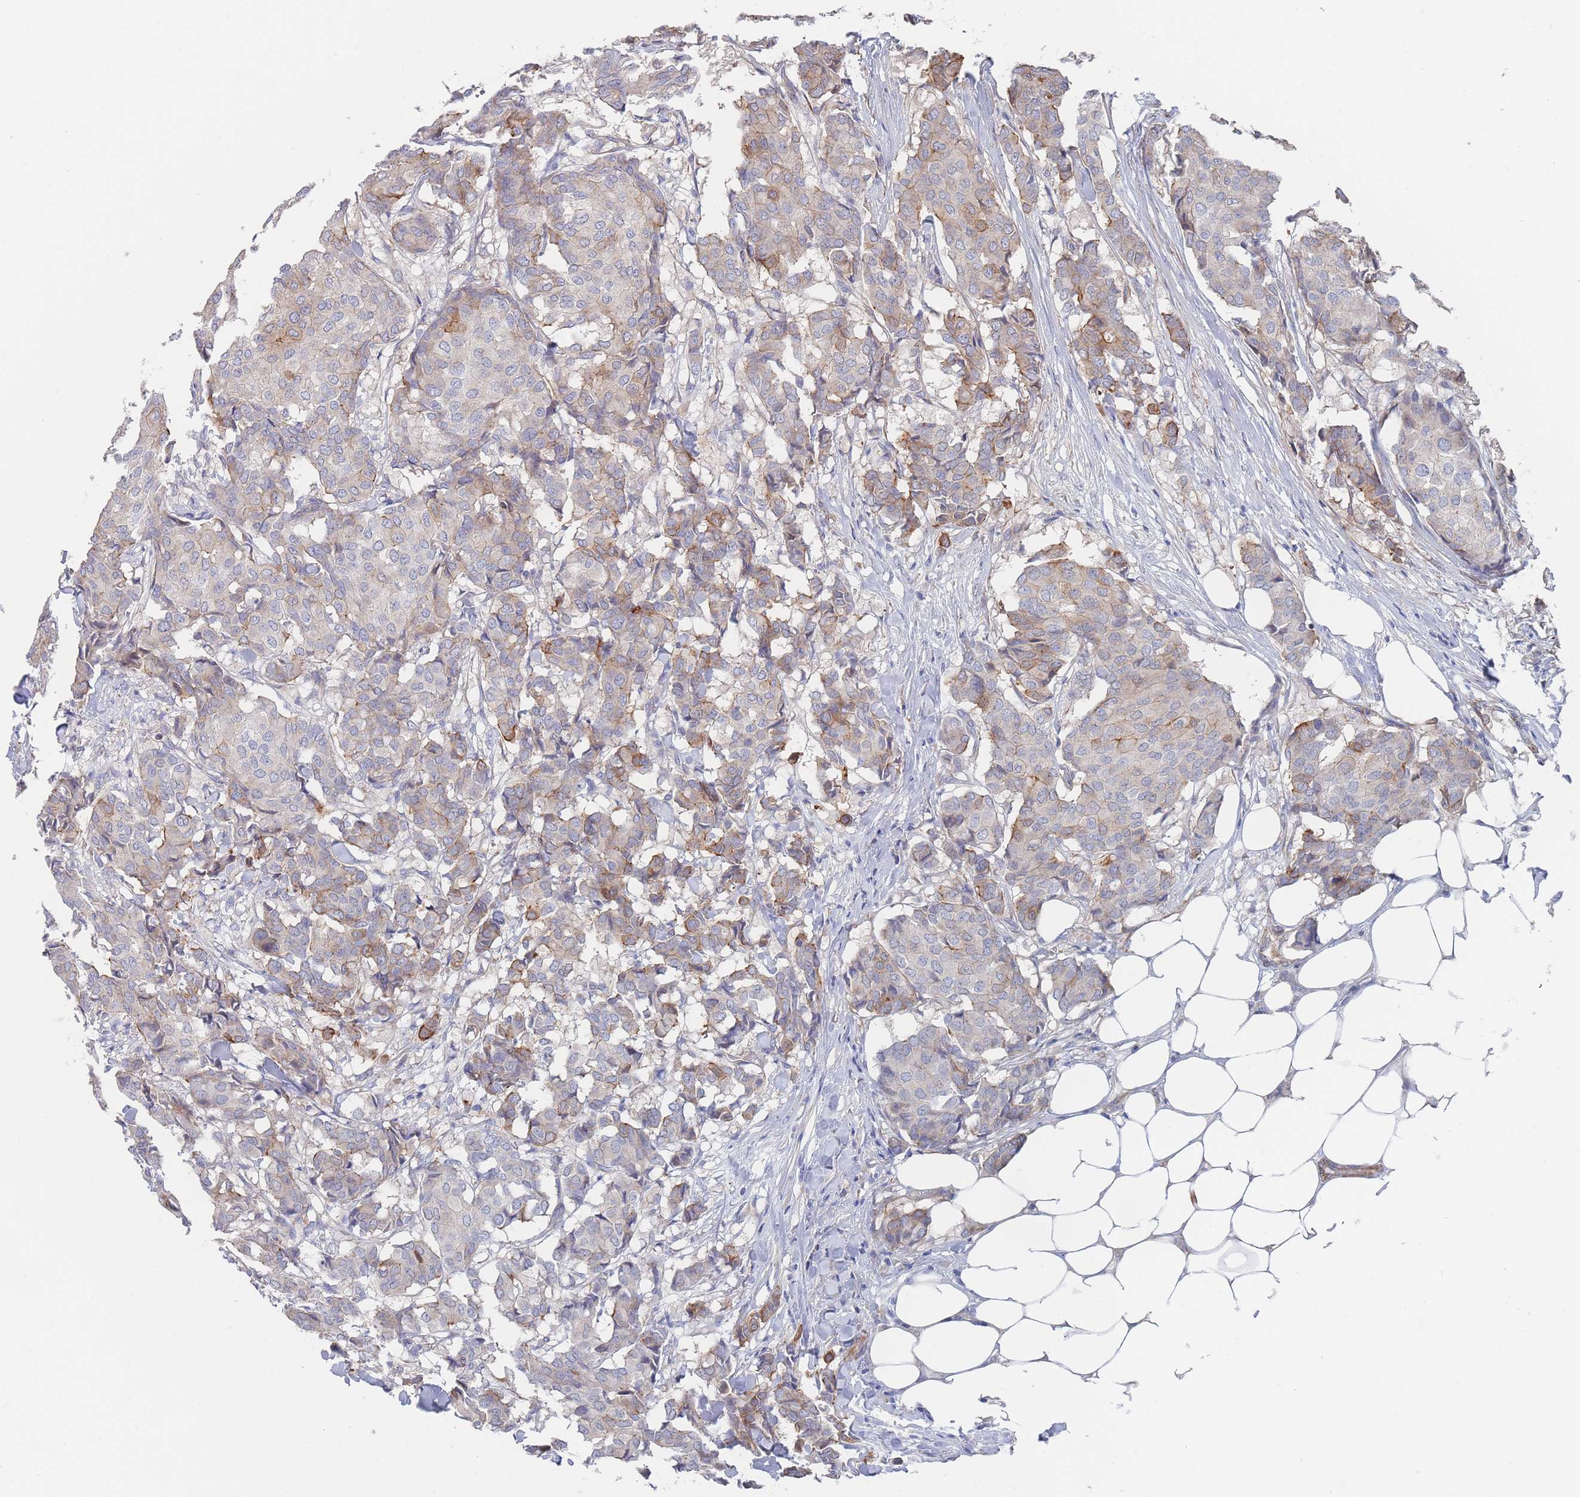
{"staining": {"intensity": "weak", "quantity": "<25%", "location": "cytoplasmic/membranous"}, "tissue": "breast cancer", "cell_type": "Tumor cells", "image_type": "cancer", "snomed": [{"axis": "morphology", "description": "Duct carcinoma"}, {"axis": "topography", "description": "Breast"}], "caption": "Infiltrating ductal carcinoma (breast) was stained to show a protein in brown. There is no significant staining in tumor cells.", "gene": "G6PC1", "patient": {"sex": "female", "age": 75}}